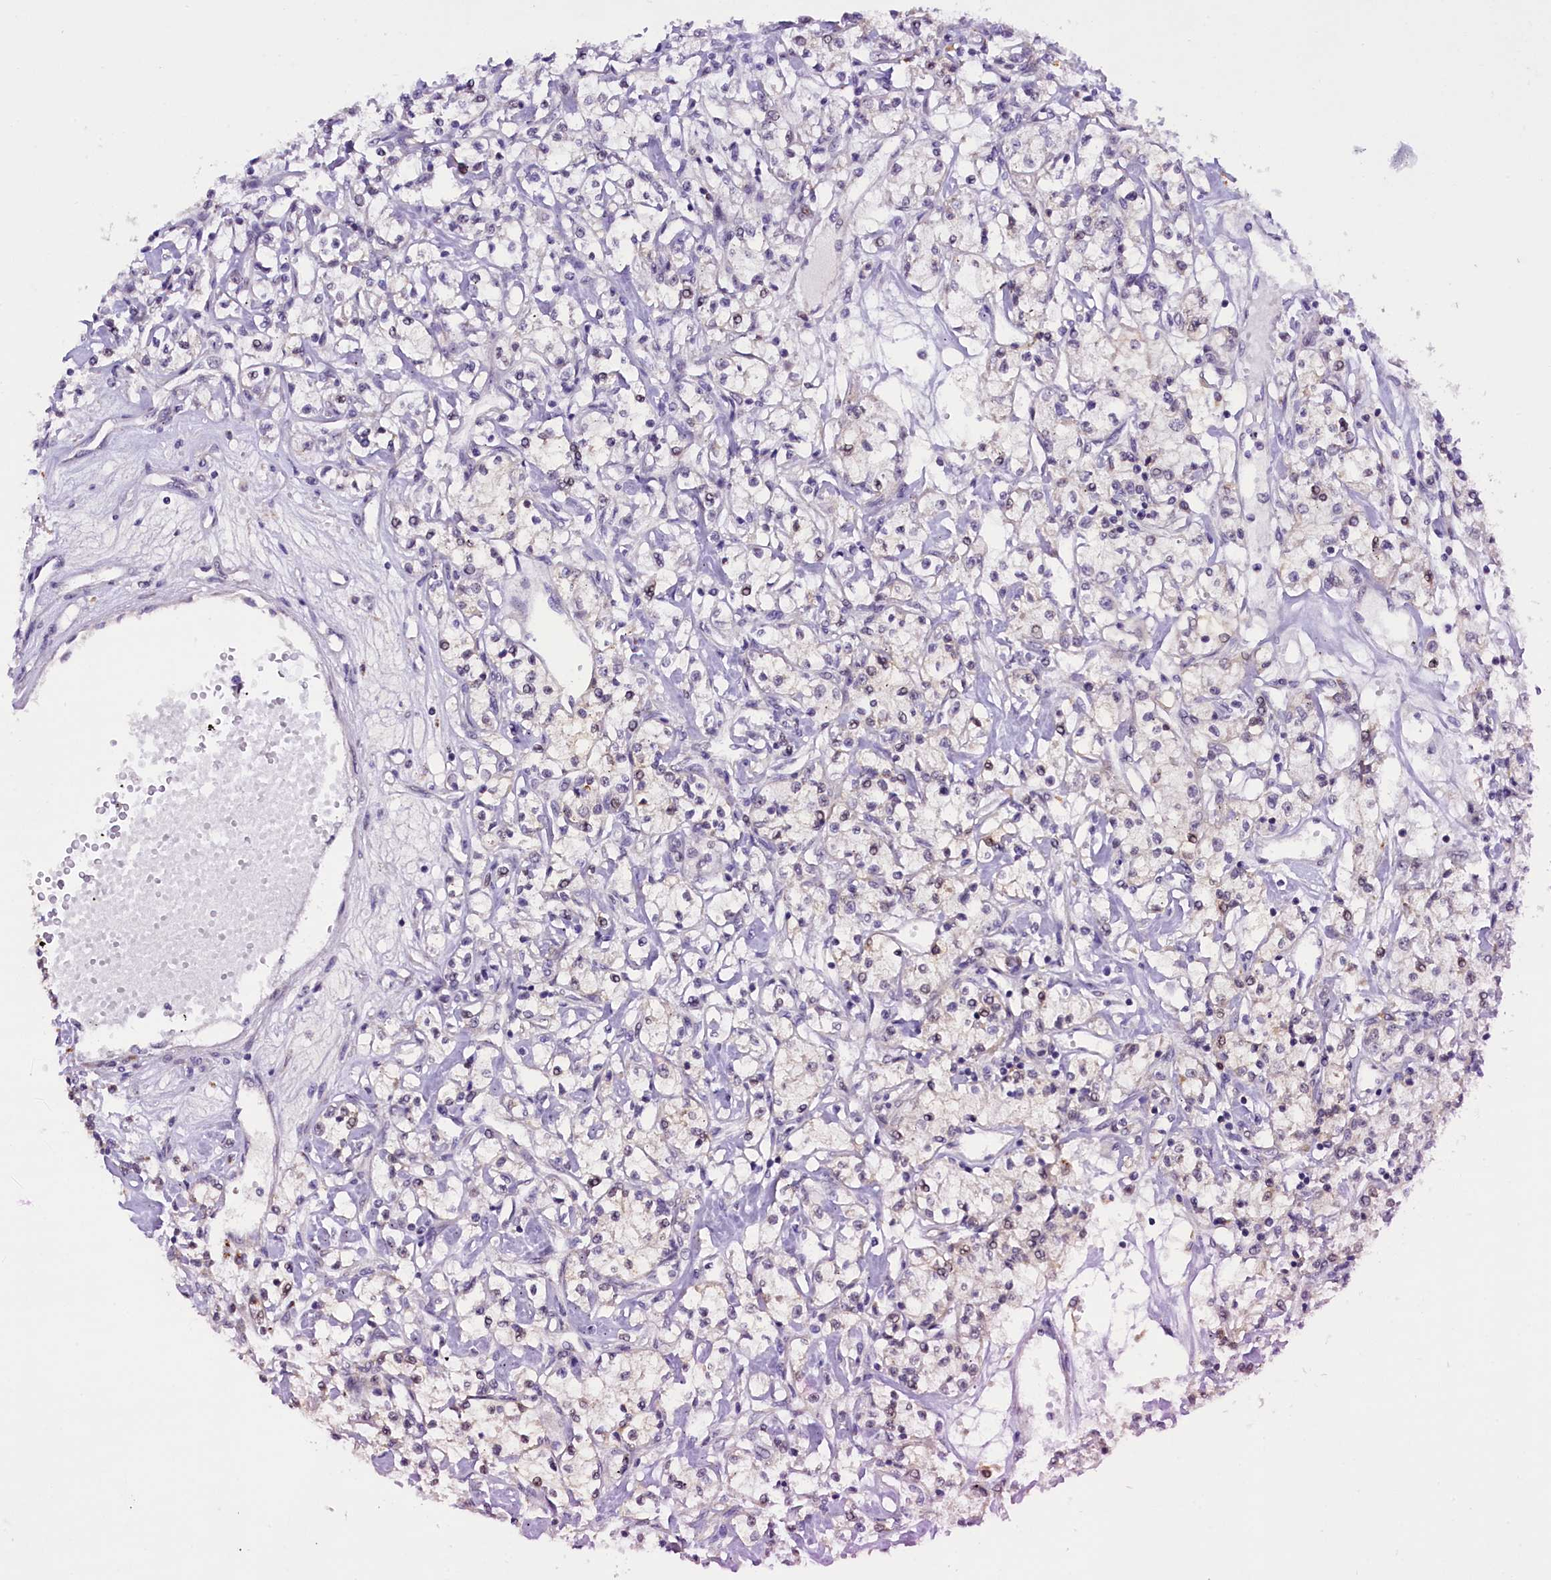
{"staining": {"intensity": "weak", "quantity": "25%-75%", "location": "nuclear"}, "tissue": "renal cancer", "cell_type": "Tumor cells", "image_type": "cancer", "snomed": [{"axis": "morphology", "description": "Adenocarcinoma, NOS"}, {"axis": "topography", "description": "Kidney"}], "caption": "Immunohistochemistry (IHC) micrograph of human adenocarcinoma (renal) stained for a protein (brown), which exhibits low levels of weak nuclear expression in approximately 25%-75% of tumor cells.", "gene": "RPUSD2", "patient": {"sex": "female", "age": 59}}